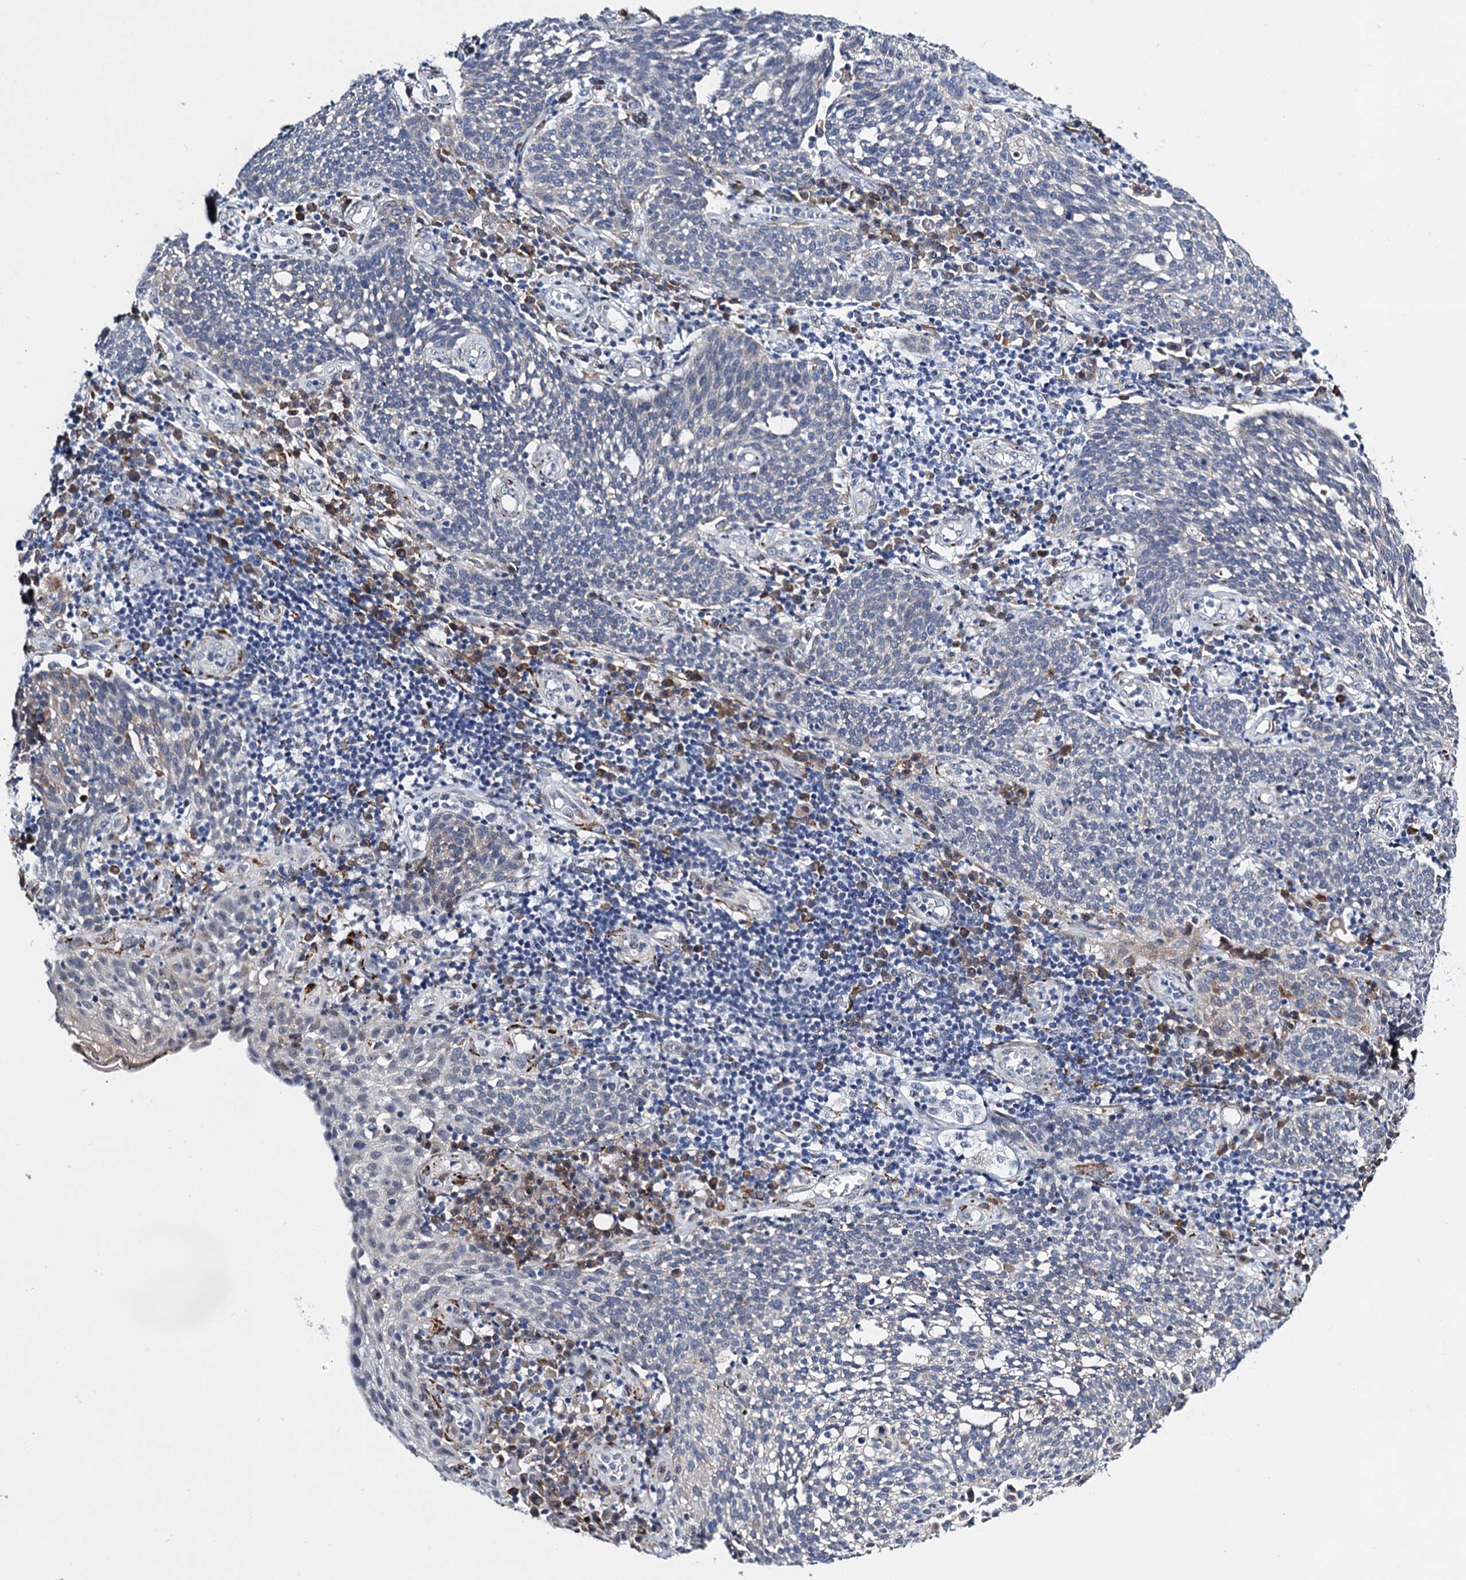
{"staining": {"intensity": "negative", "quantity": "none", "location": "none"}, "tissue": "cervical cancer", "cell_type": "Tumor cells", "image_type": "cancer", "snomed": [{"axis": "morphology", "description": "Squamous cell carcinoma, NOS"}, {"axis": "topography", "description": "Cervix"}], "caption": "This is a photomicrograph of immunohistochemistry (IHC) staining of cervical squamous cell carcinoma, which shows no positivity in tumor cells.", "gene": "SLC7A10", "patient": {"sex": "female", "age": 34}}